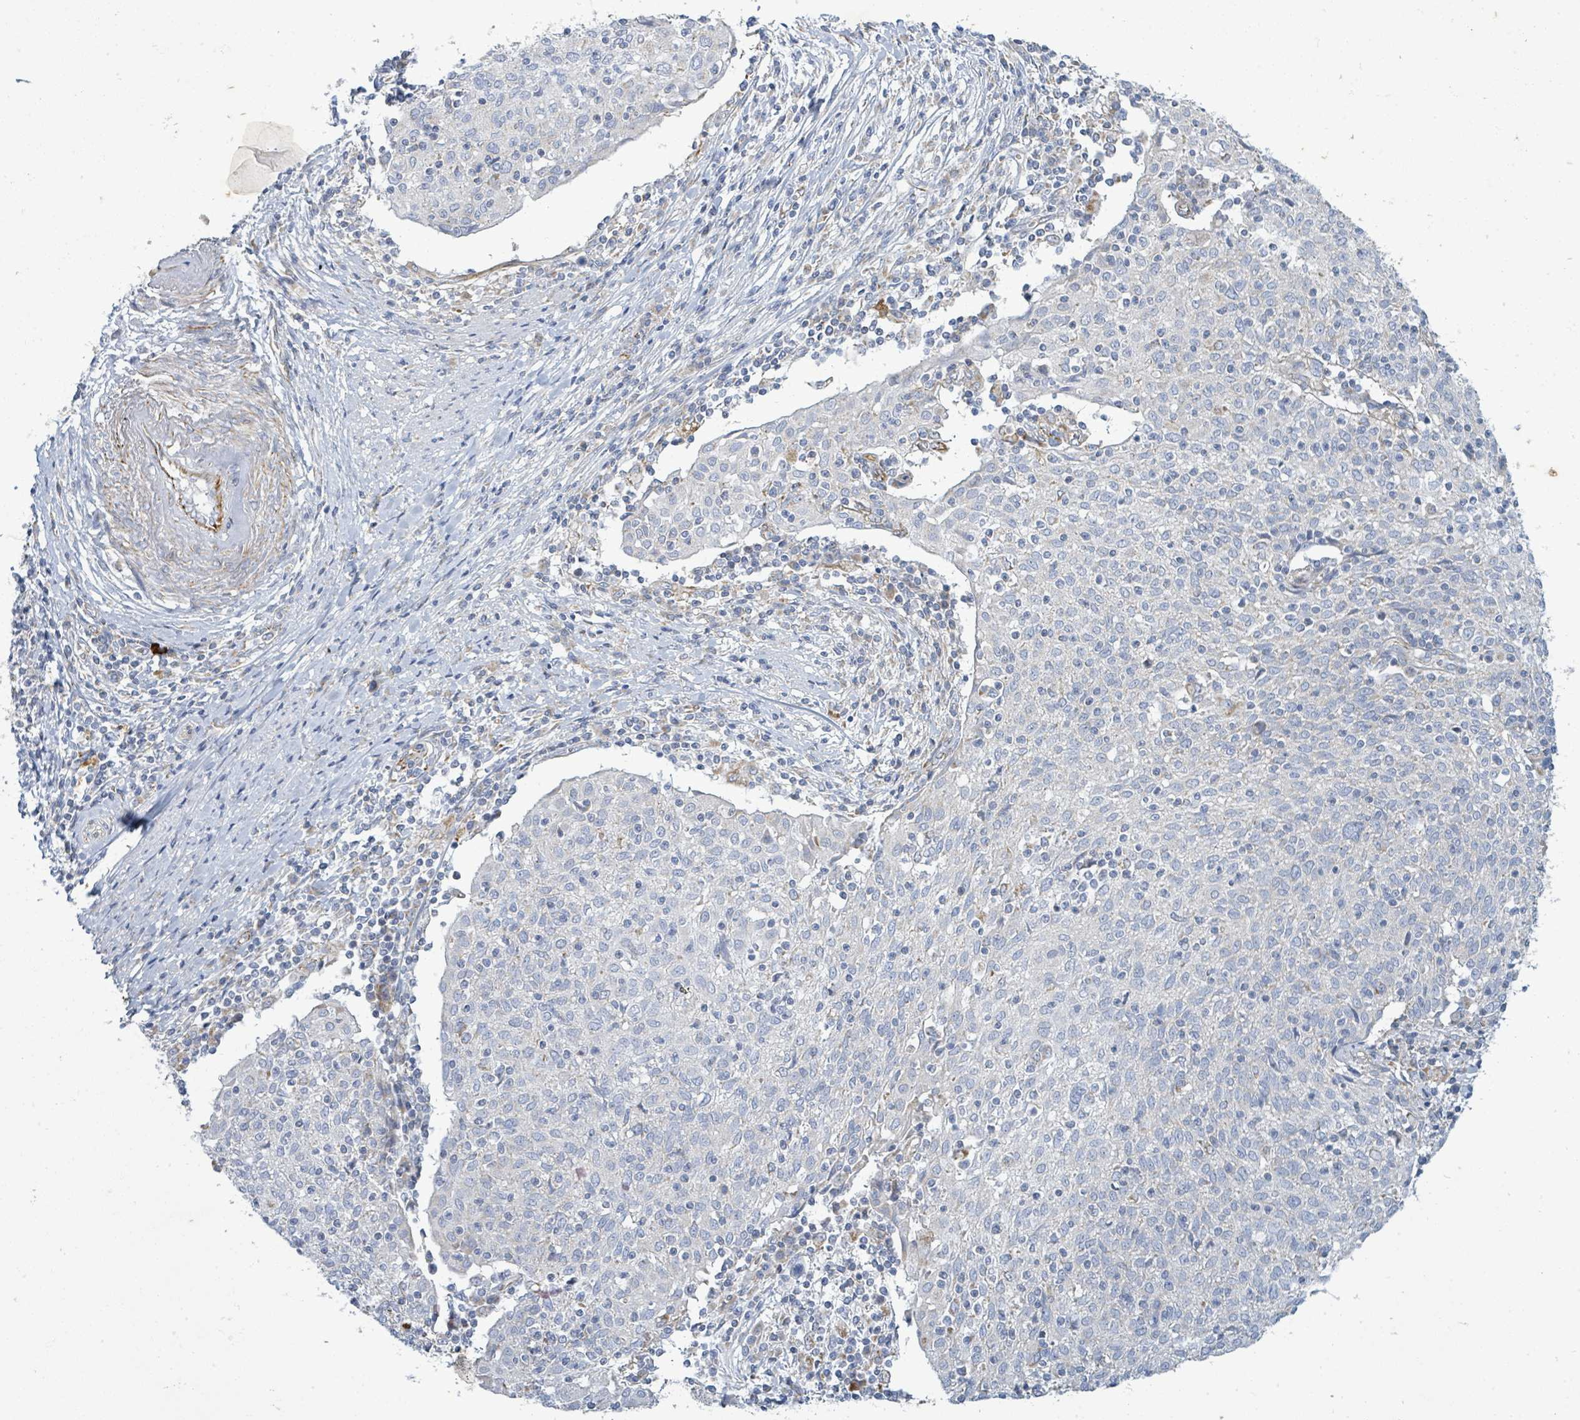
{"staining": {"intensity": "negative", "quantity": "none", "location": "none"}, "tissue": "cervical cancer", "cell_type": "Tumor cells", "image_type": "cancer", "snomed": [{"axis": "morphology", "description": "Squamous cell carcinoma, NOS"}, {"axis": "topography", "description": "Cervix"}], "caption": "Squamous cell carcinoma (cervical) stained for a protein using immunohistochemistry (IHC) displays no expression tumor cells.", "gene": "ALG12", "patient": {"sex": "female", "age": 52}}